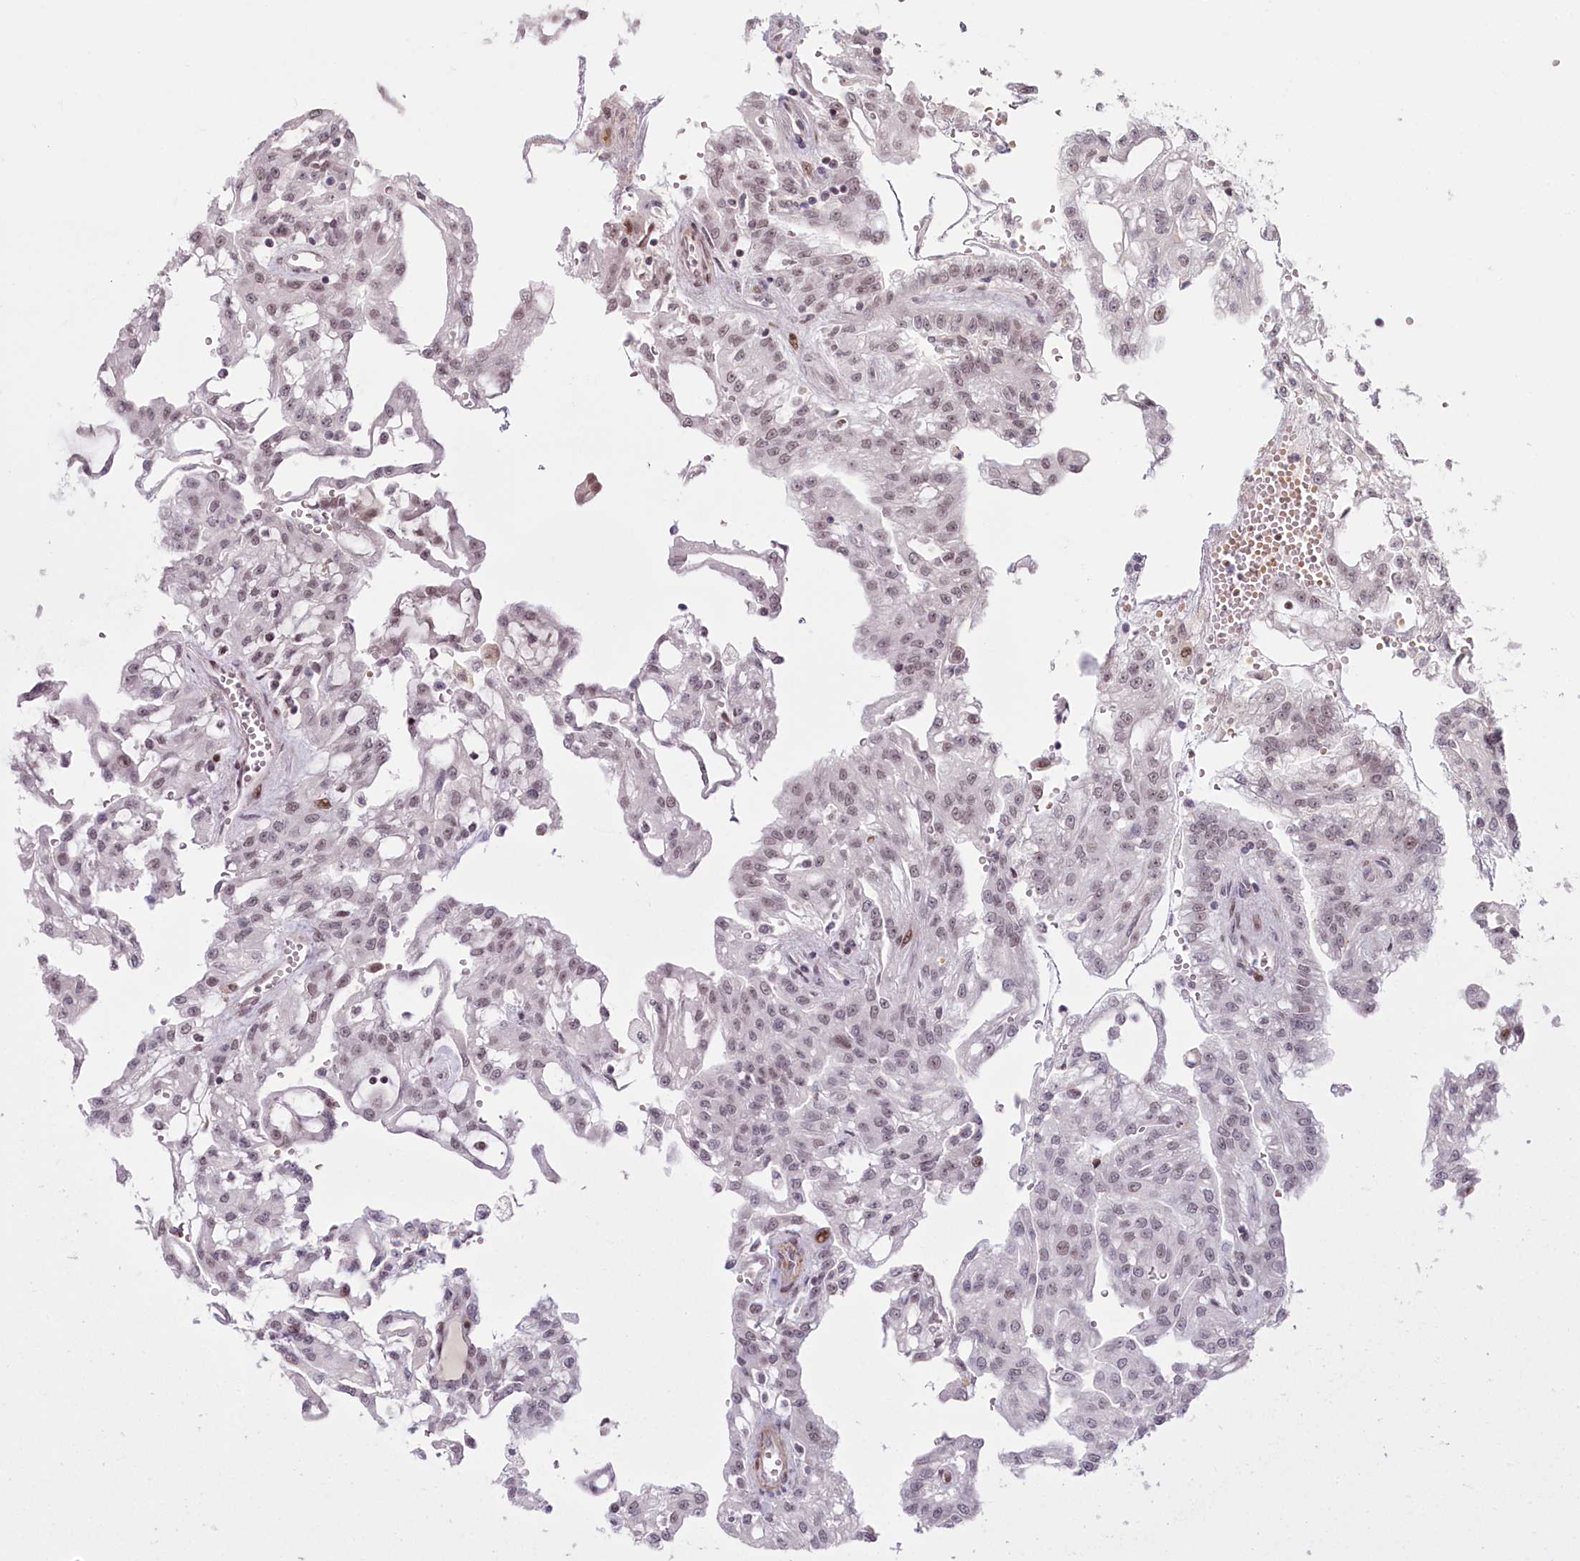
{"staining": {"intensity": "weak", "quantity": "<25%", "location": "nuclear"}, "tissue": "renal cancer", "cell_type": "Tumor cells", "image_type": "cancer", "snomed": [{"axis": "morphology", "description": "Adenocarcinoma, NOS"}, {"axis": "topography", "description": "Kidney"}], "caption": "Renal cancer (adenocarcinoma) was stained to show a protein in brown. There is no significant positivity in tumor cells.", "gene": "FAM204A", "patient": {"sex": "male", "age": 63}}